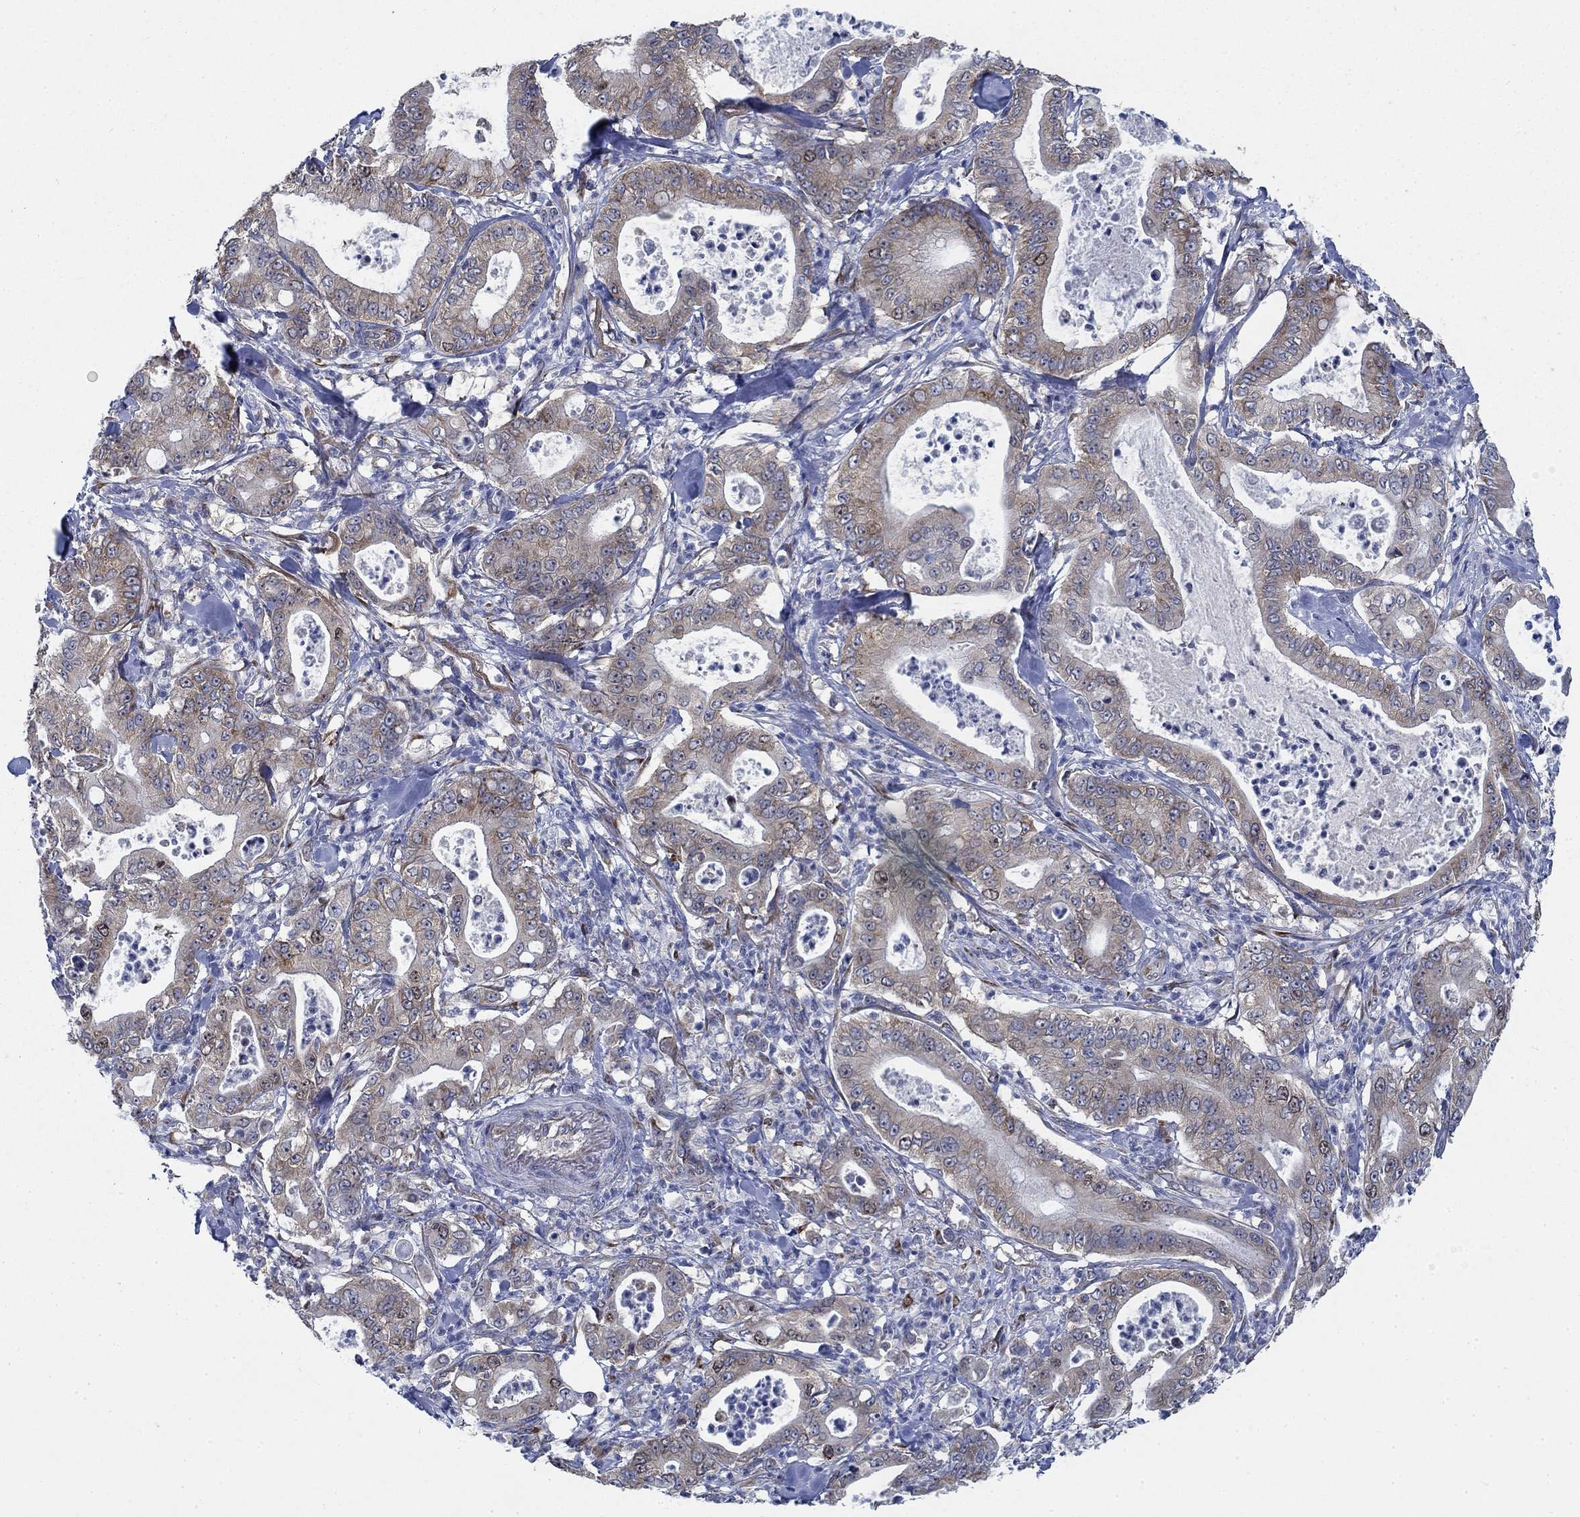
{"staining": {"intensity": "moderate", "quantity": "25%-75%", "location": "cytoplasmic/membranous"}, "tissue": "pancreatic cancer", "cell_type": "Tumor cells", "image_type": "cancer", "snomed": [{"axis": "morphology", "description": "Adenocarcinoma, NOS"}, {"axis": "topography", "description": "Pancreas"}], "caption": "DAB (3,3'-diaminobenzidine) immunohistochemical staining of adenocarcinoma (pancreatic) shows moderate cytoplasmic/membranous protein staining in about 25%-75% of tumor cells. (DAB IHC with brightfield microscopy, high magnification).", "gene": "MMP24", "patient": {"sex": "male", "age": 71}}